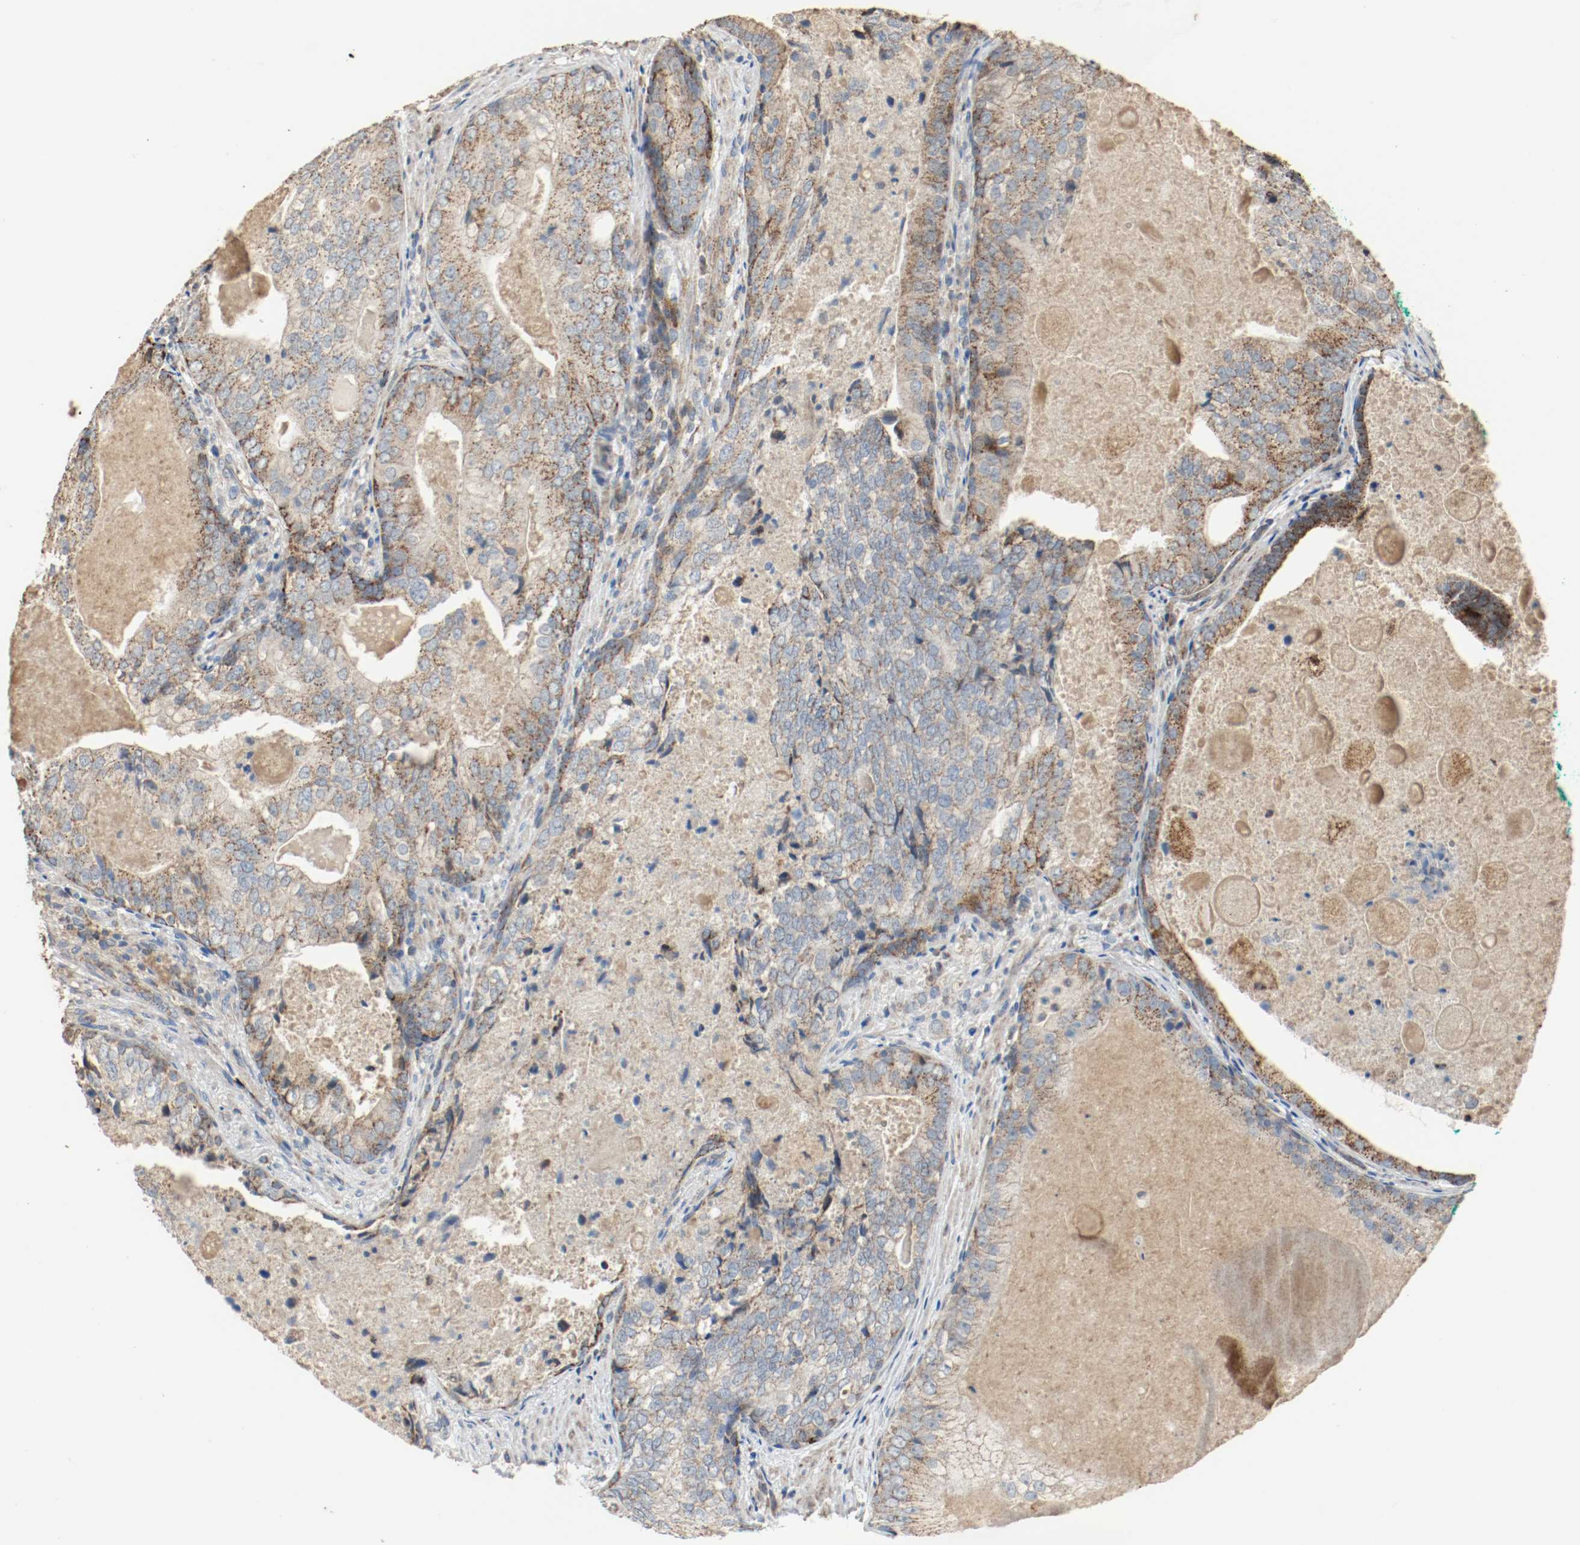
{"staining": {"intensity": "moderate", "quantity": ">75%", "location": "cytoplasmic/membranous"}, "tissue": "prostate cancer", "cell_type": "Tumor cells", "image_type": "cancer", "snomed": [{"axis": "morphology", "description": "Adenocarcinoma, High grade"}, {"axis": "topography", "description": "Prostate"}], "caption": "Protein staining by immunohistochemistry (IHC) shows moderate cytoplasmic/membranous staining in about >75% of tumor cells in prostate cancer.", "gene": "ALDH4A1", "patient": {"sex": "male", "age": 66}}